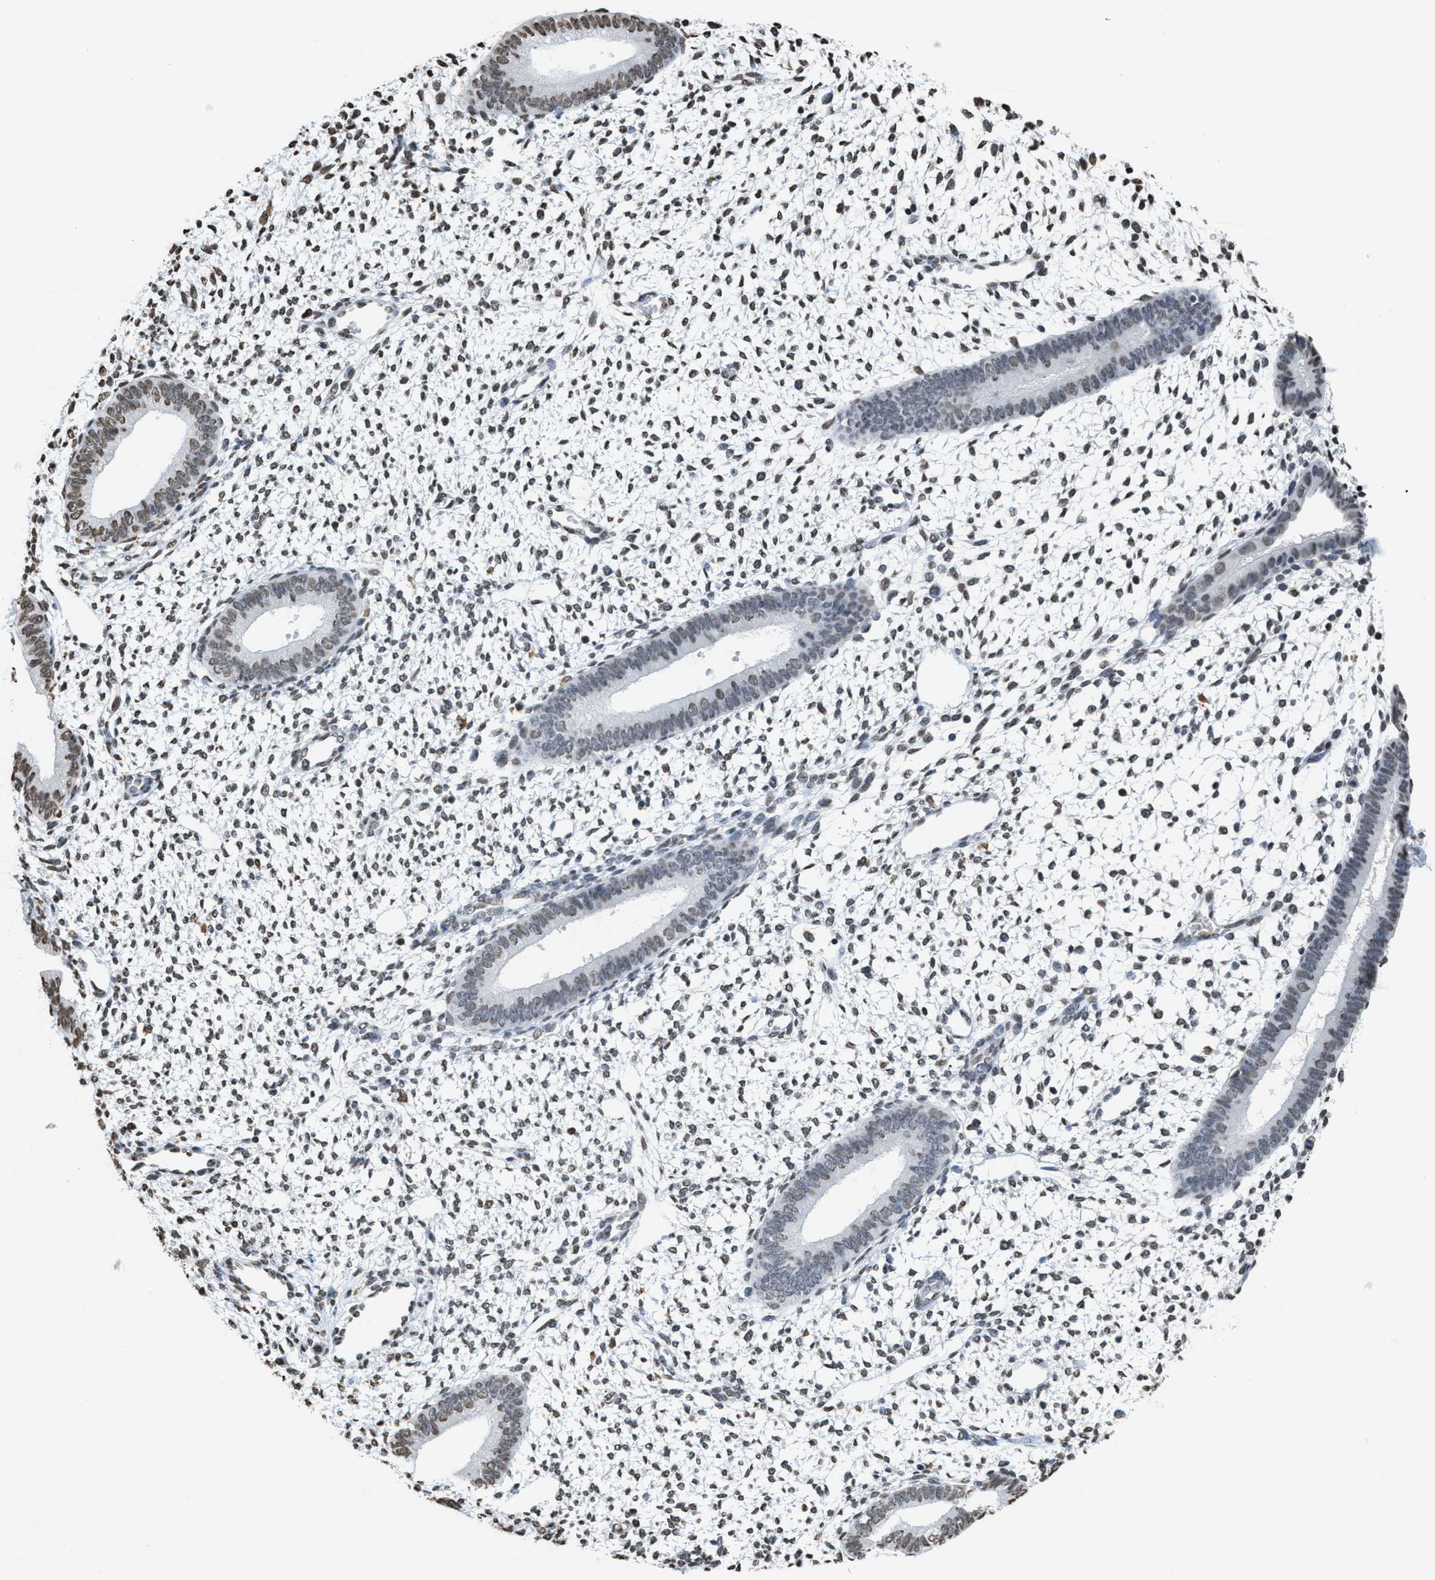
{"staining": {"intensity": "moderate", "quantity": "<25%", "location": "nuclear"}, "tissue": "endometrium", "cell_type": "Cells in endometrial stroma", "image_type": "normal", "snomed": [{"axis": "morphology", "description": "Normal tissue, NOS"}, {"axis": "topography", "description": "Endometrium"}], "caption": "Immunohistochemical staining of normal endometrium displays moderate nuclear protein expression in approximately <25% of cells in endometrial stroma. (Brightfield microscopy of DAB IHC at high magnification).", "gene": "NUP88", "patient": {"sex": "female", "age": 46}}